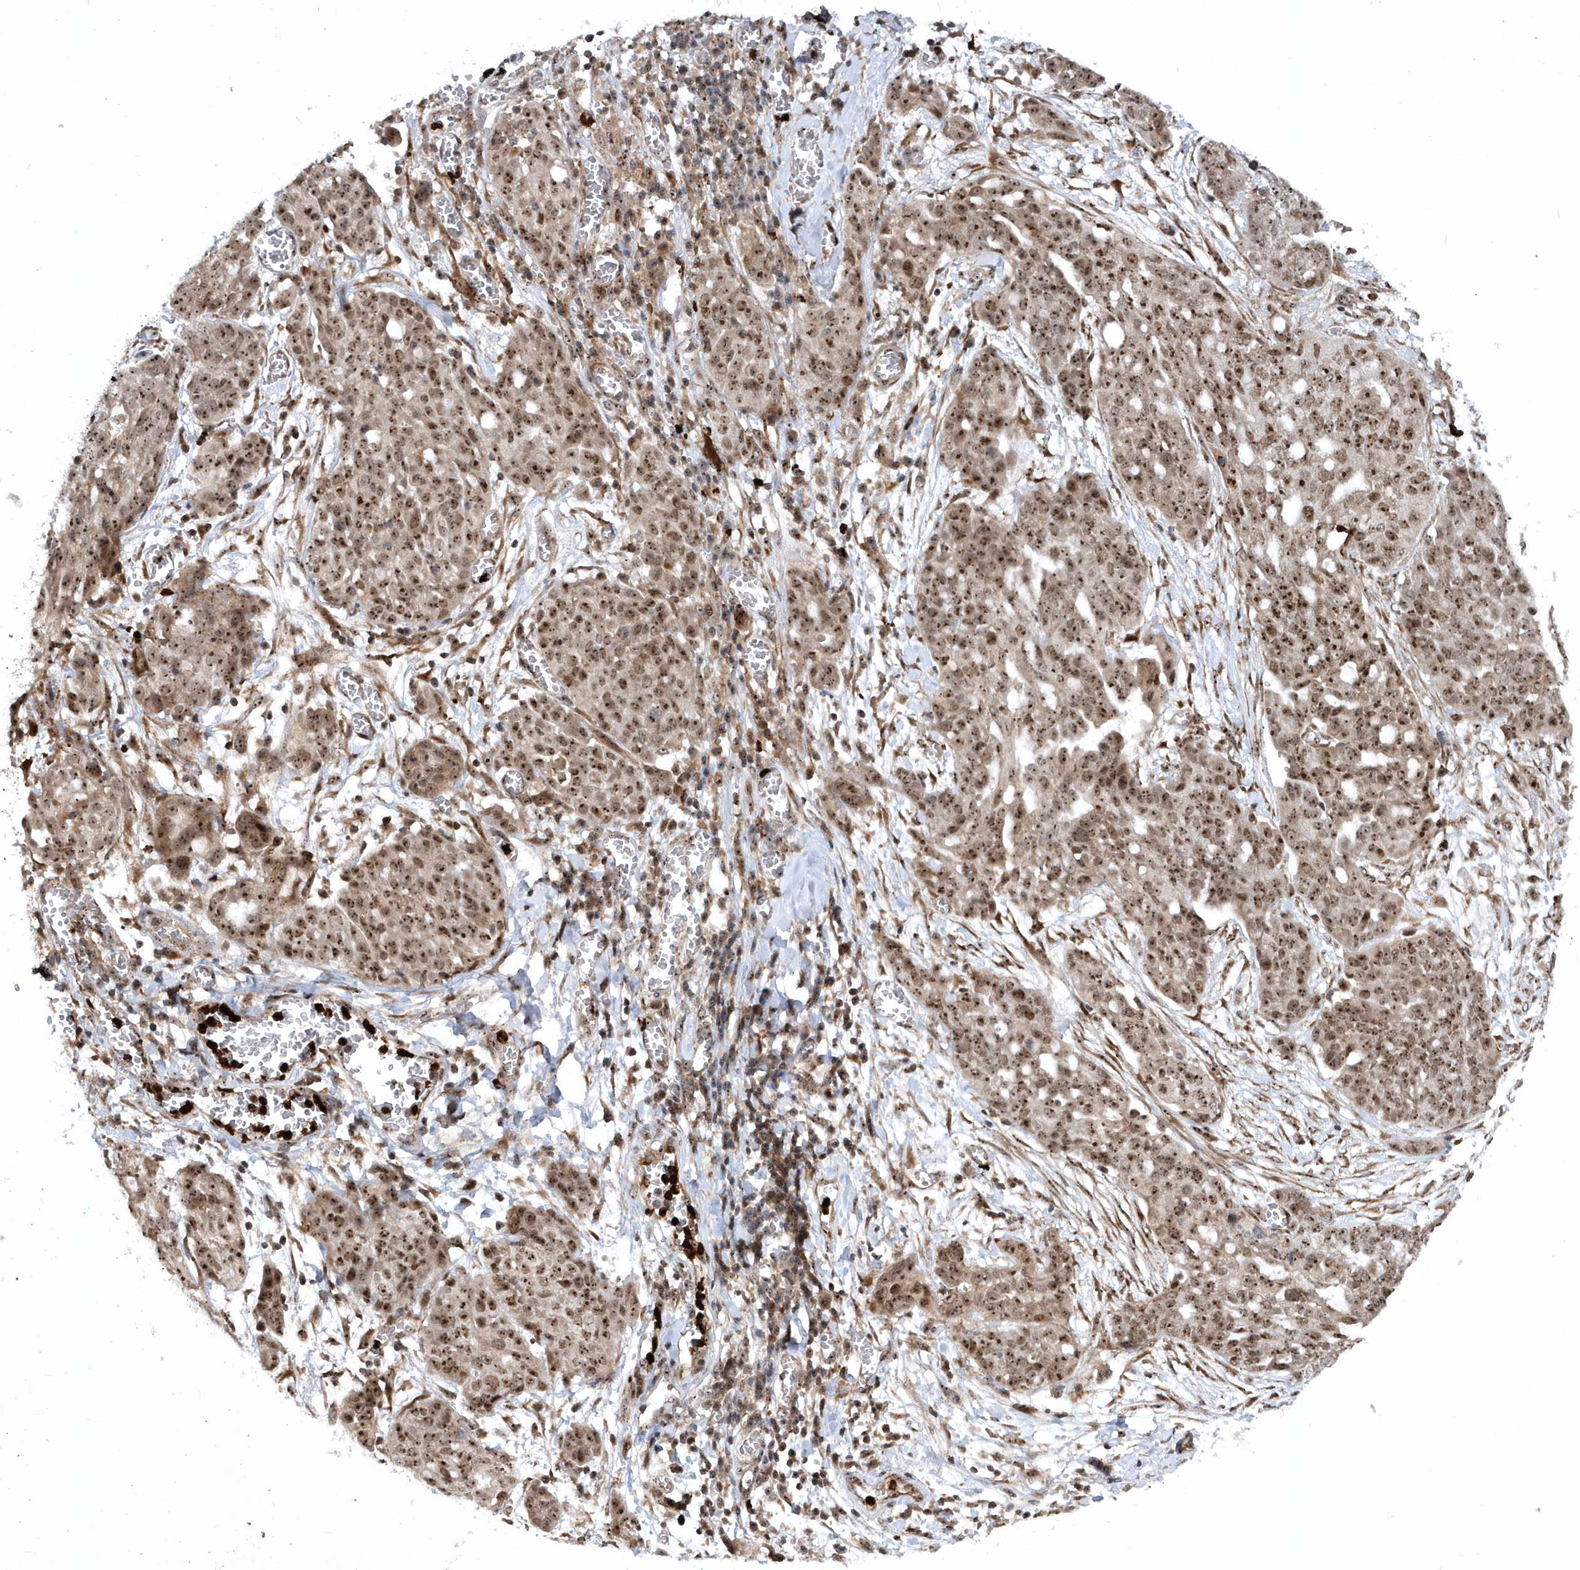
{"staining": {"intensity": "moderate", "quantity": ">75%", "location": "cytoplasmic/membranous,nuclear"}, "tissue": "ovarian cancer", "cell_type": "Tumor cells", "image_type": "cancer", "snomed": [{"axis": "morphology", "description": "Cystadenocarcinoma, serous, NOS"}, {"axis": "topography", "description": "Soft tissue"}, {"axis": "topography", "description": "Ovary"}], "caption": "This is an image of IHC staining of ovarian cancer (serous cystadenocarcinoma), which shows moderate positivity in the cytoplasmic/membranous and nuclear of tumor cells.", "gene": "SOWAHB", "patient": {"sex": "female", "age": 57}}